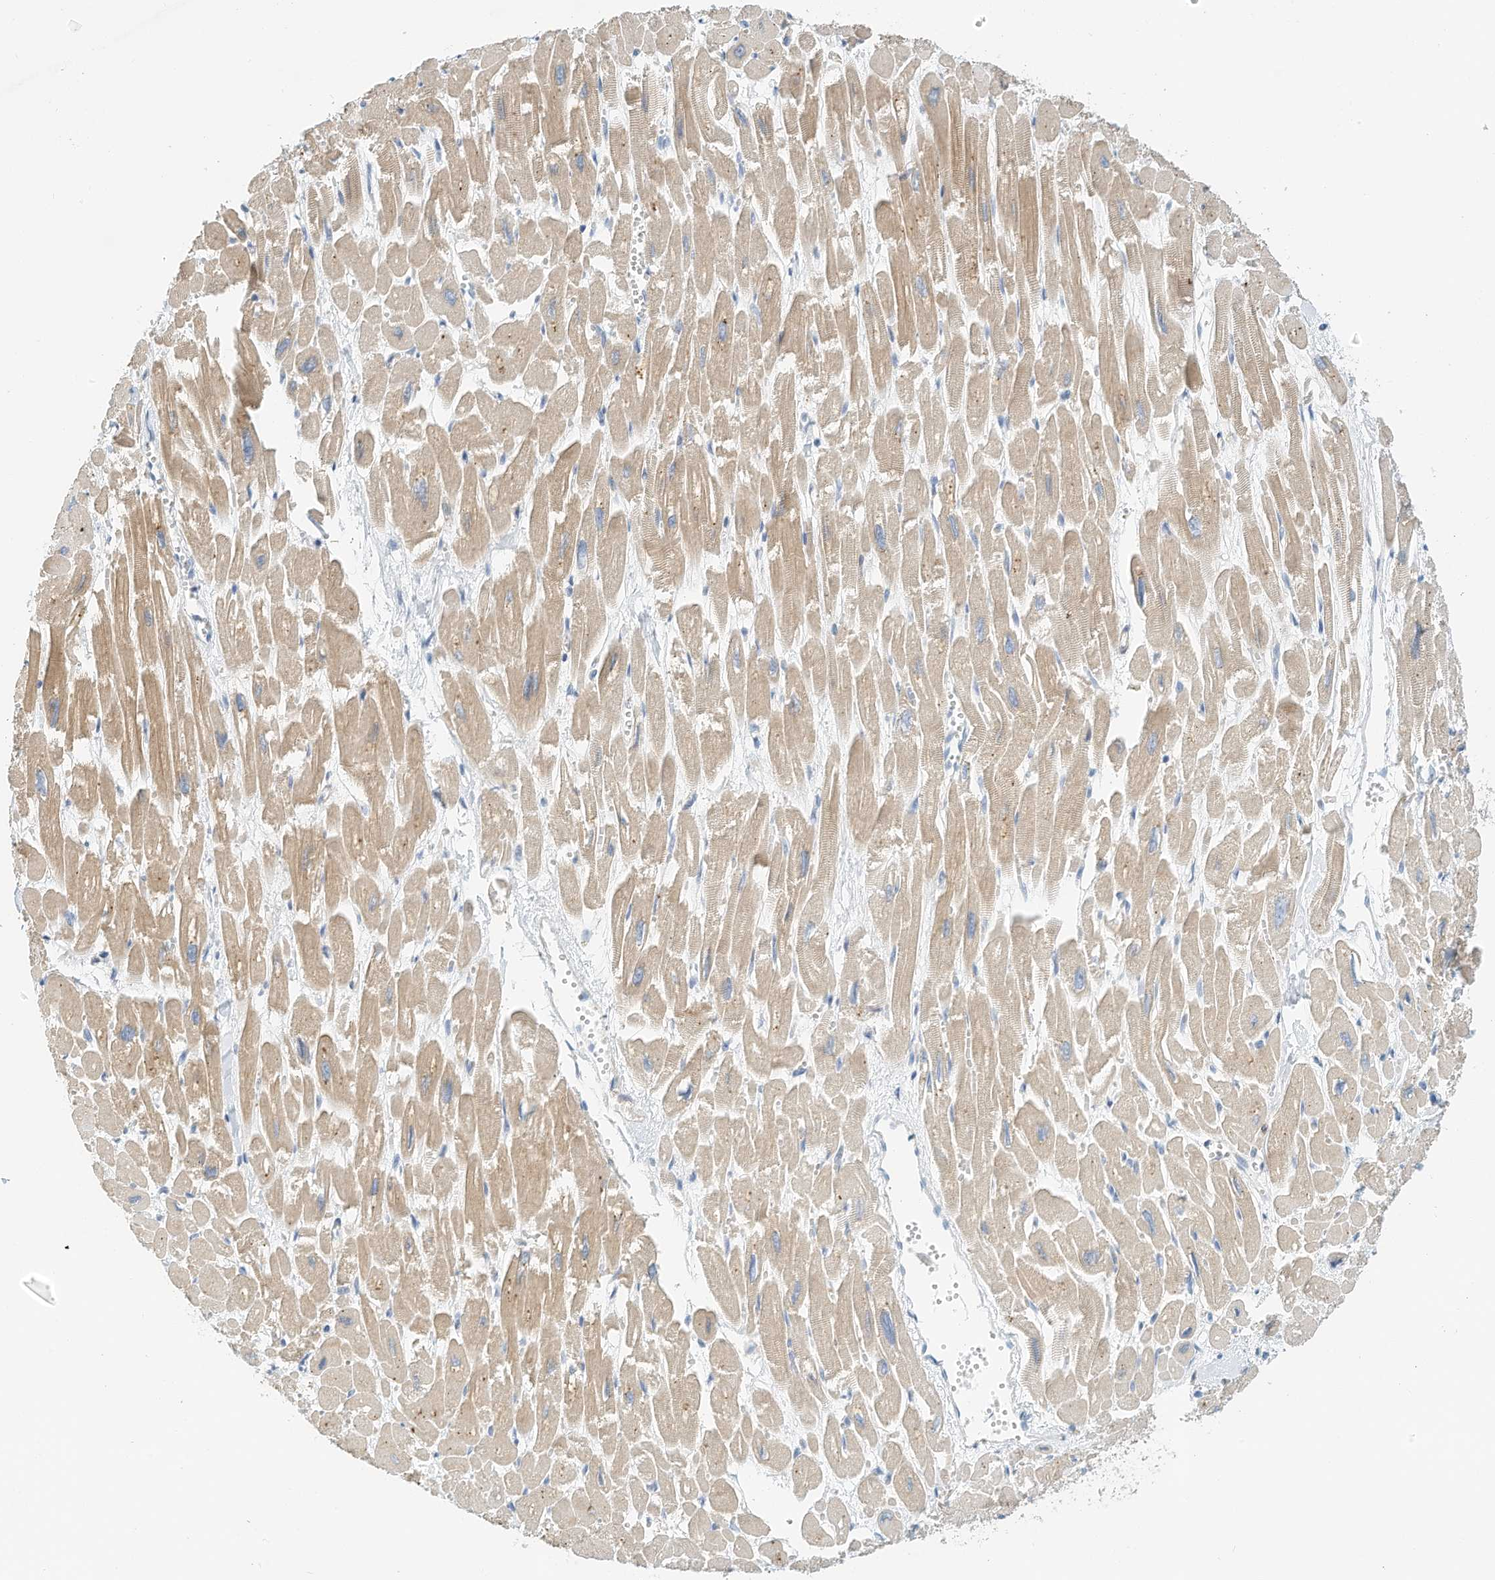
{"staining": {"intensity": "weak", "quantity": ">75%", "location": "cytoplasmic/membranous"}, "tissue": "heart muscle", "cell_type": "Cardiomyocytes", "image_type": "normal", "snomed": [{"axis": "morphology", "description": "Normal tissue, NOS"}, {"axis": "topography", "description": "Heart"}], "caption": "Heart muscle stained for a protein (brown) shows weak cytoplasmic/membranous positive staining in about >75% of cardiomyocytes.", "gene": "MICAL1", "patient": {"sex": "male", "age": 54}}